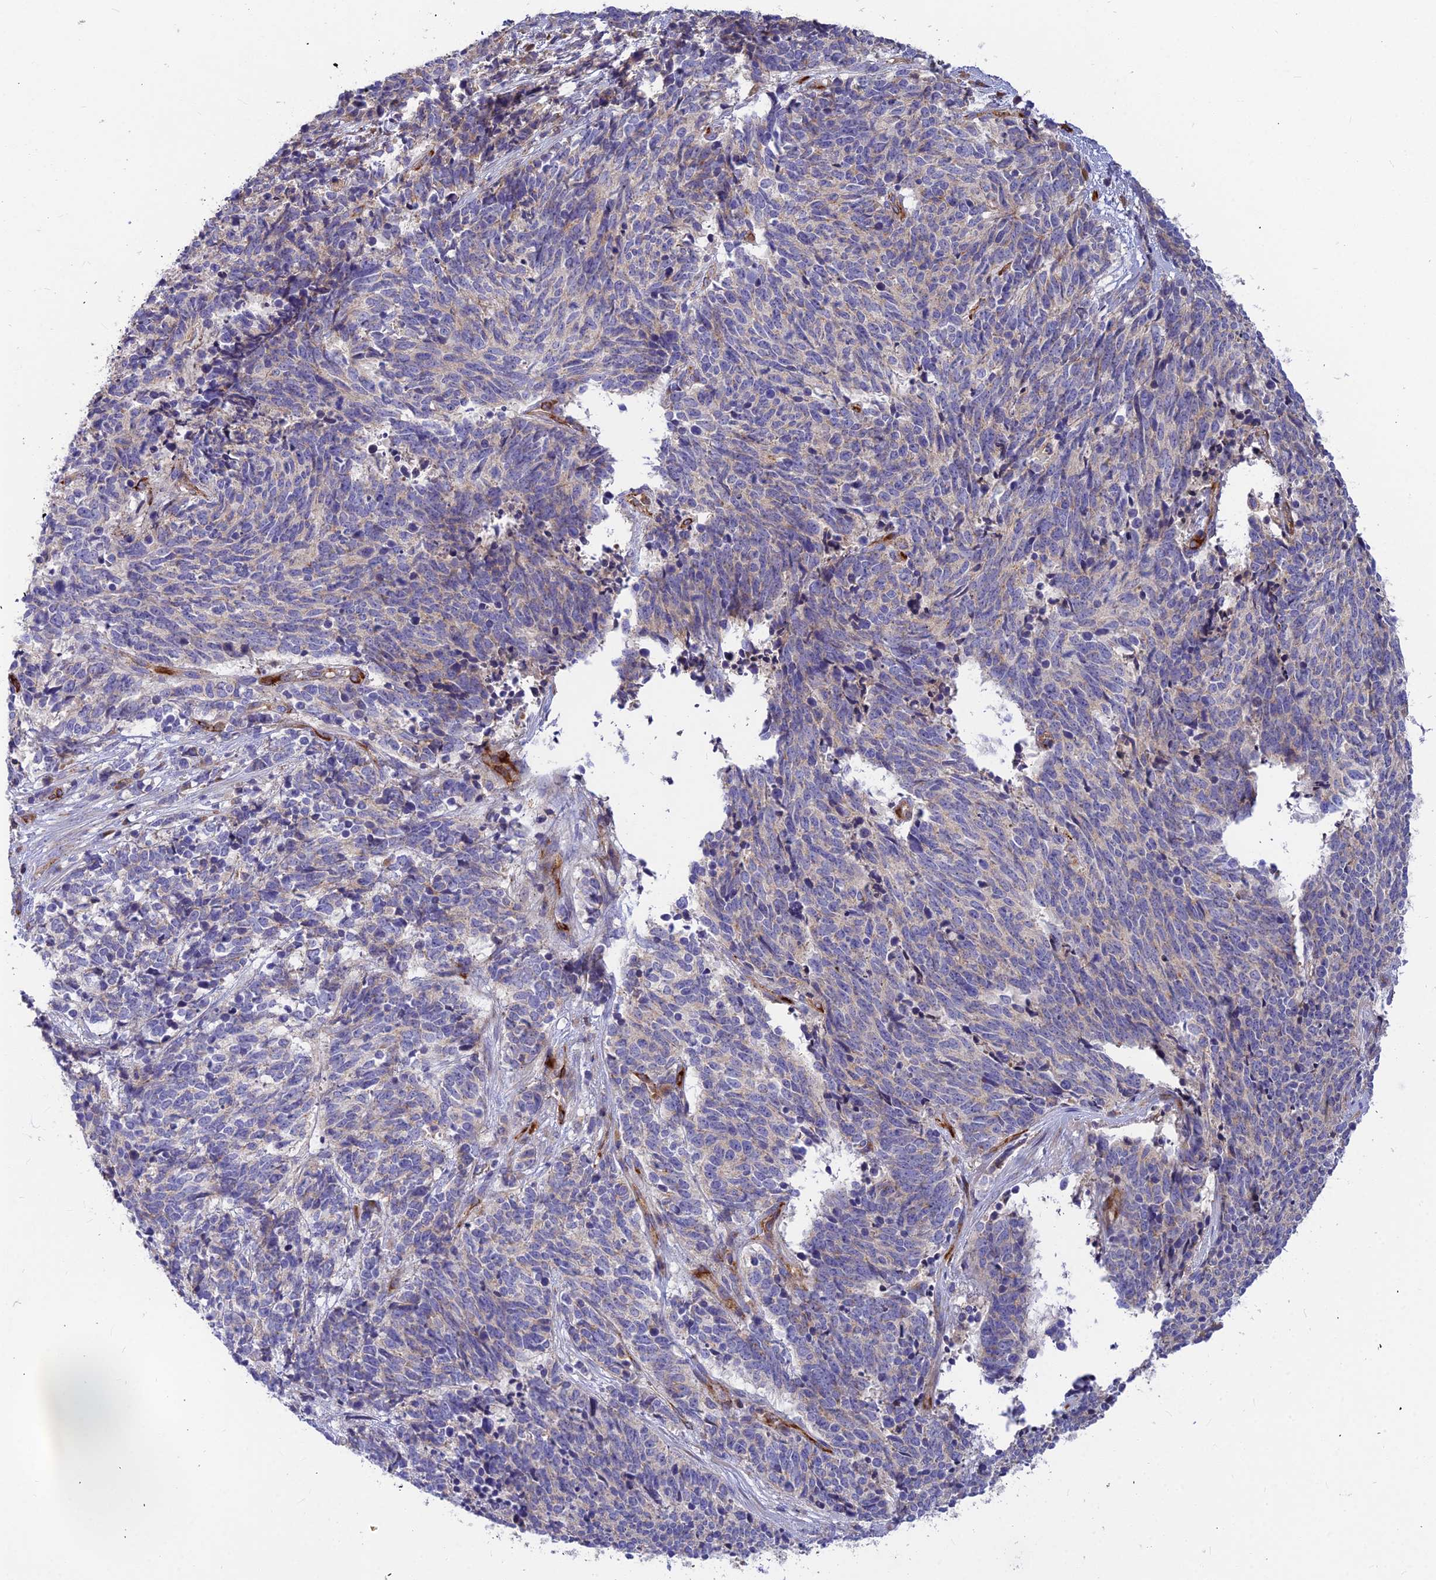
{"staining": {"intensity": "negative", "quantity": "none", "location": "none"}, "tissue": "cervical cancer", "cell_type": "Tumor cells", "image_type": "cancer", "snomed": [{"axis": "morphology", "description": "Squamous cell carcinoma, NOS"}, {"axis": "topography", "description": "Cervix"}], "caption": "Cervical cancer (squamous cell carcinoma) stained for a protein using immunohistochemistry (IHC) demonstrates no staining tumor cells.", "gene": "ASPHD1", "patient": {"sex": "female", "age": 29}}